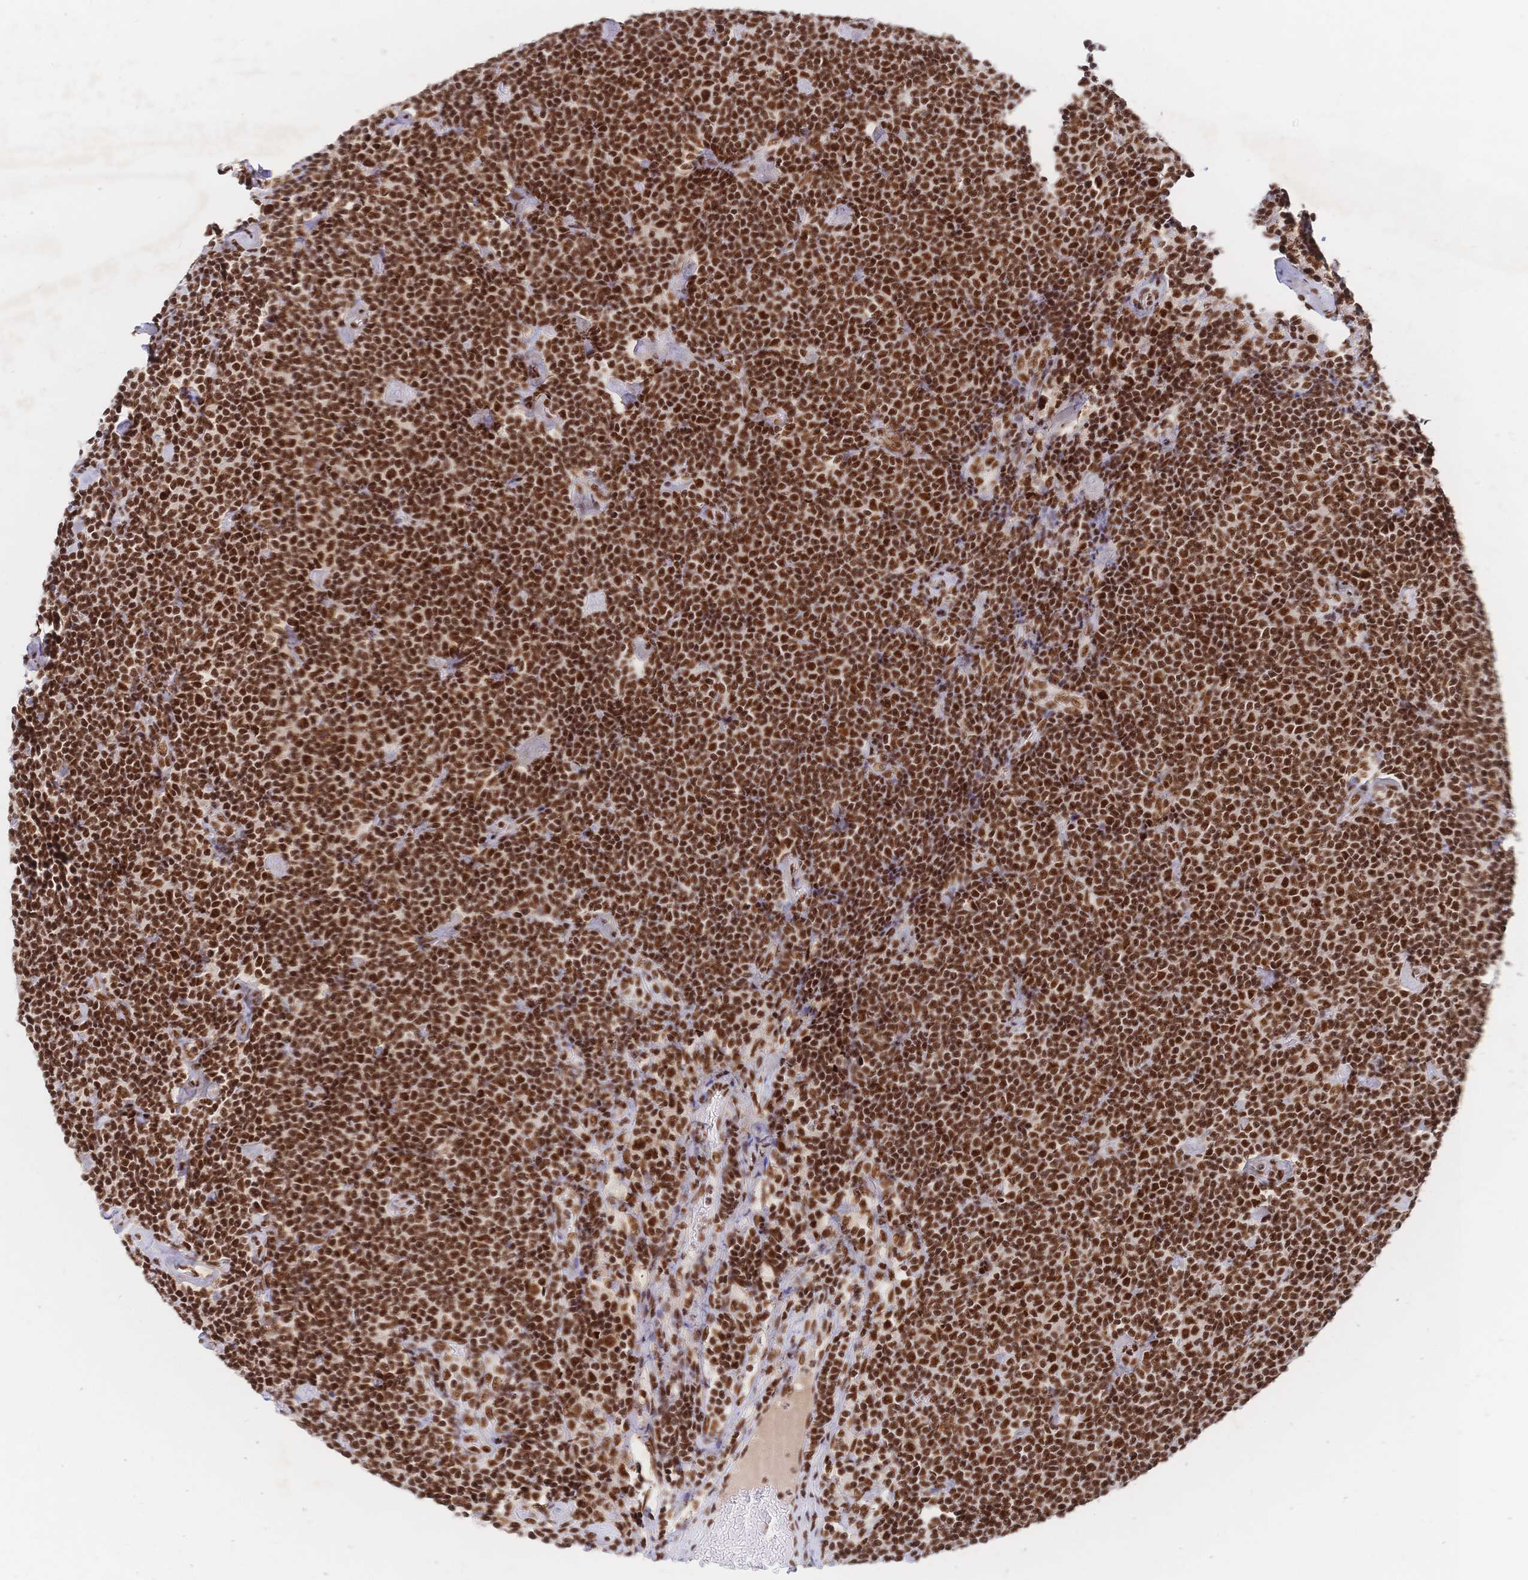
{"staining": {"intensity": "strong", "quantity": ">75%", "location": "nuclear"}, "tissue": "lymphoma", "cell_type": "Tumor cells", "image_type": "cancer", "snomed": [{"axis": "morphology", "description": "Malignant lymphoma, non-Hodgkin's type, Low grade"}, {"axis": "topography", "description": "Lymph node"}], "caption": "Tumor cells show strong nuclear staining in approximately >75% of cells in lymphoma. Nuclei are stained in blue.", "gene": "SRSF1", "patient": {"sex": "male", "age": 81}}